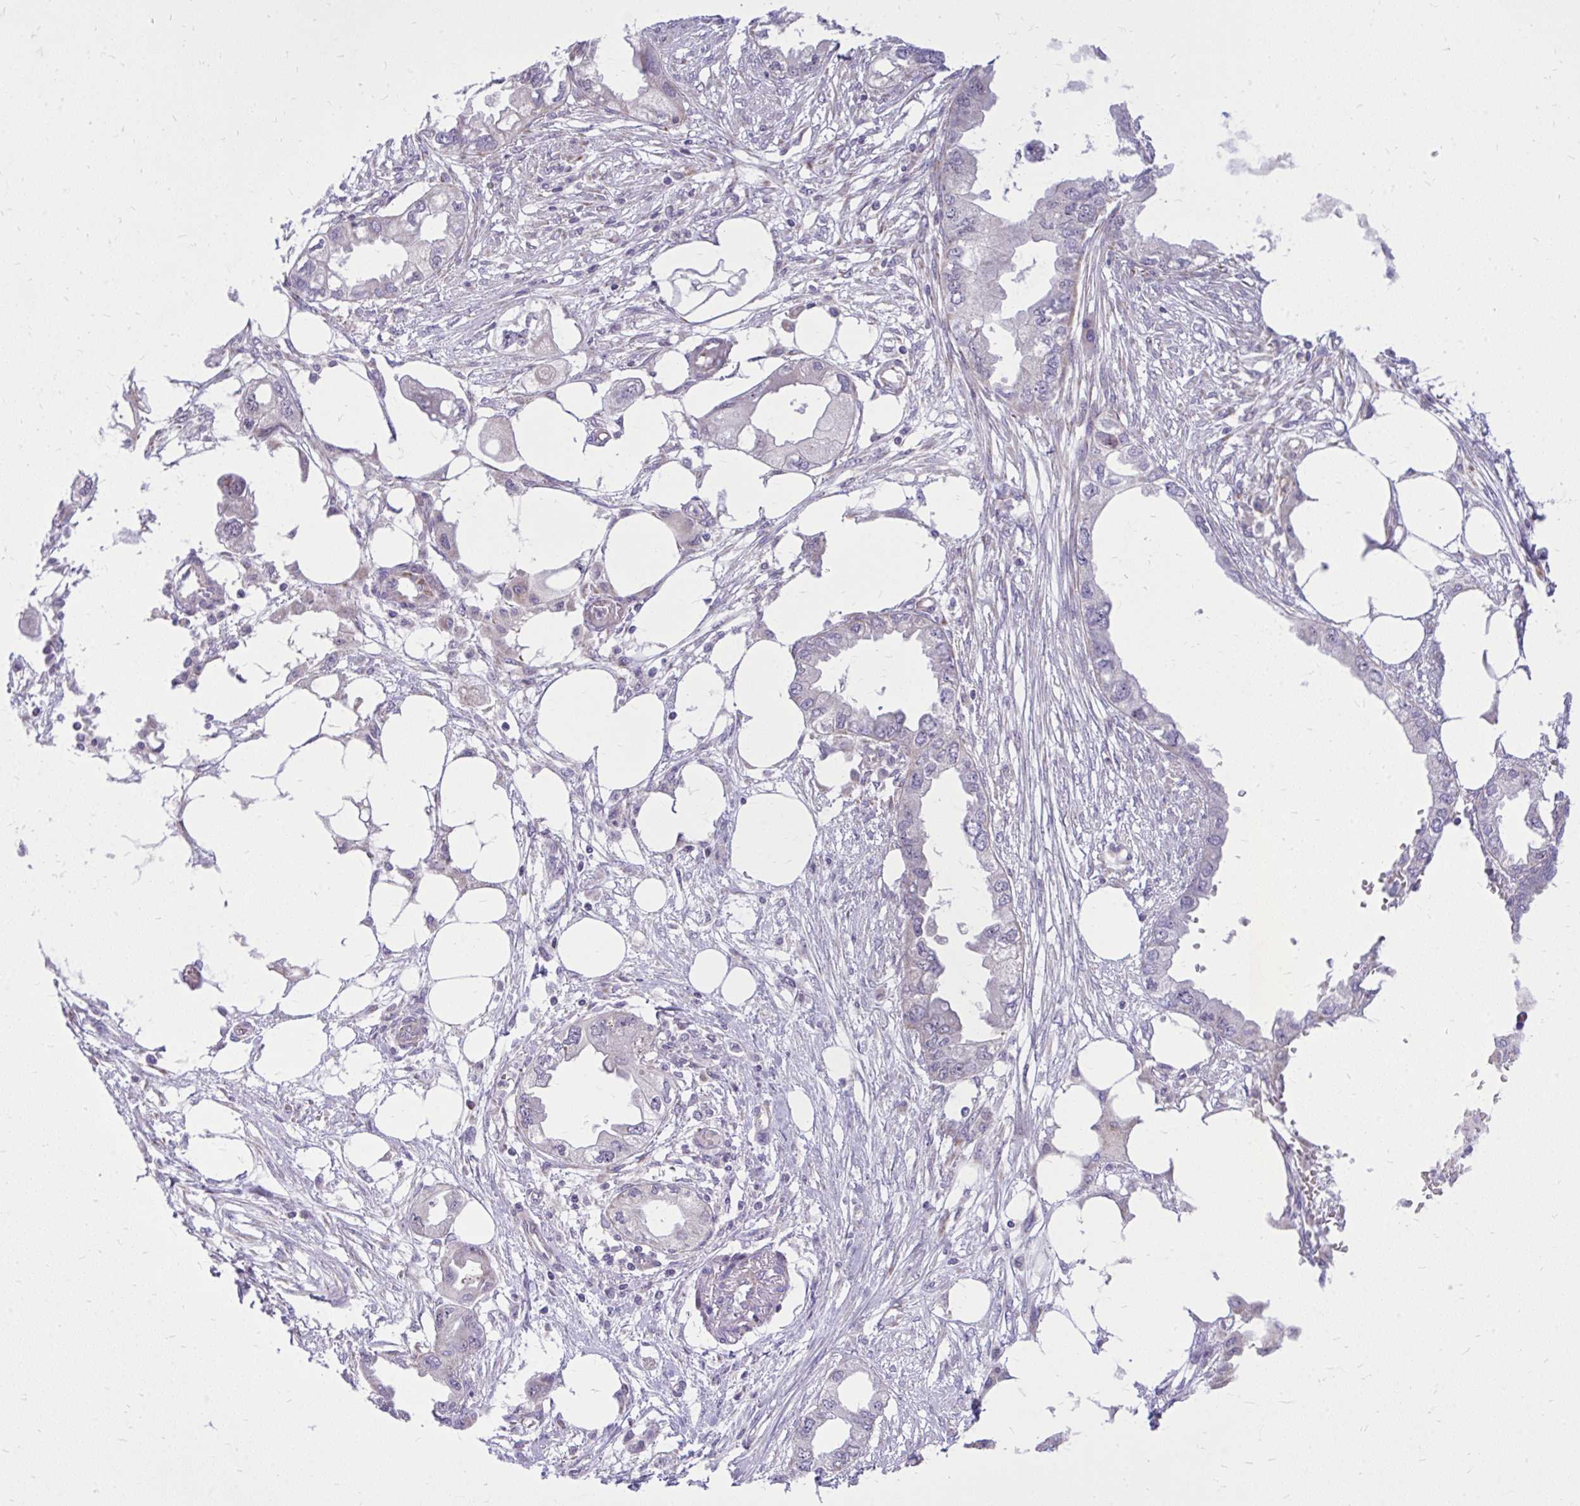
{"staining": {"intensity": "negative", "quantity": "none", "location": "none"}, "tissue": "endometrial cancer", "cell_type": "Tumor cells", "image_type": "cancer", "snomed": [{"axis": "morphology", "description": "Adenocarcinoma, NOS"}, {"axis": "morphology", "description": "Adenocarcinoma, metastatic, NOS"}, {"axis": "topography", "description": "Adipose tissue"}, {"axis": "topography", "description": "Endometrium"}], "caption": "Endometrial cancer was stained to show a protein in brown. There is no significant expression in tumor cells.", "gene": "GPRIN3", "patient": {"sex": "female", "age": 67}}